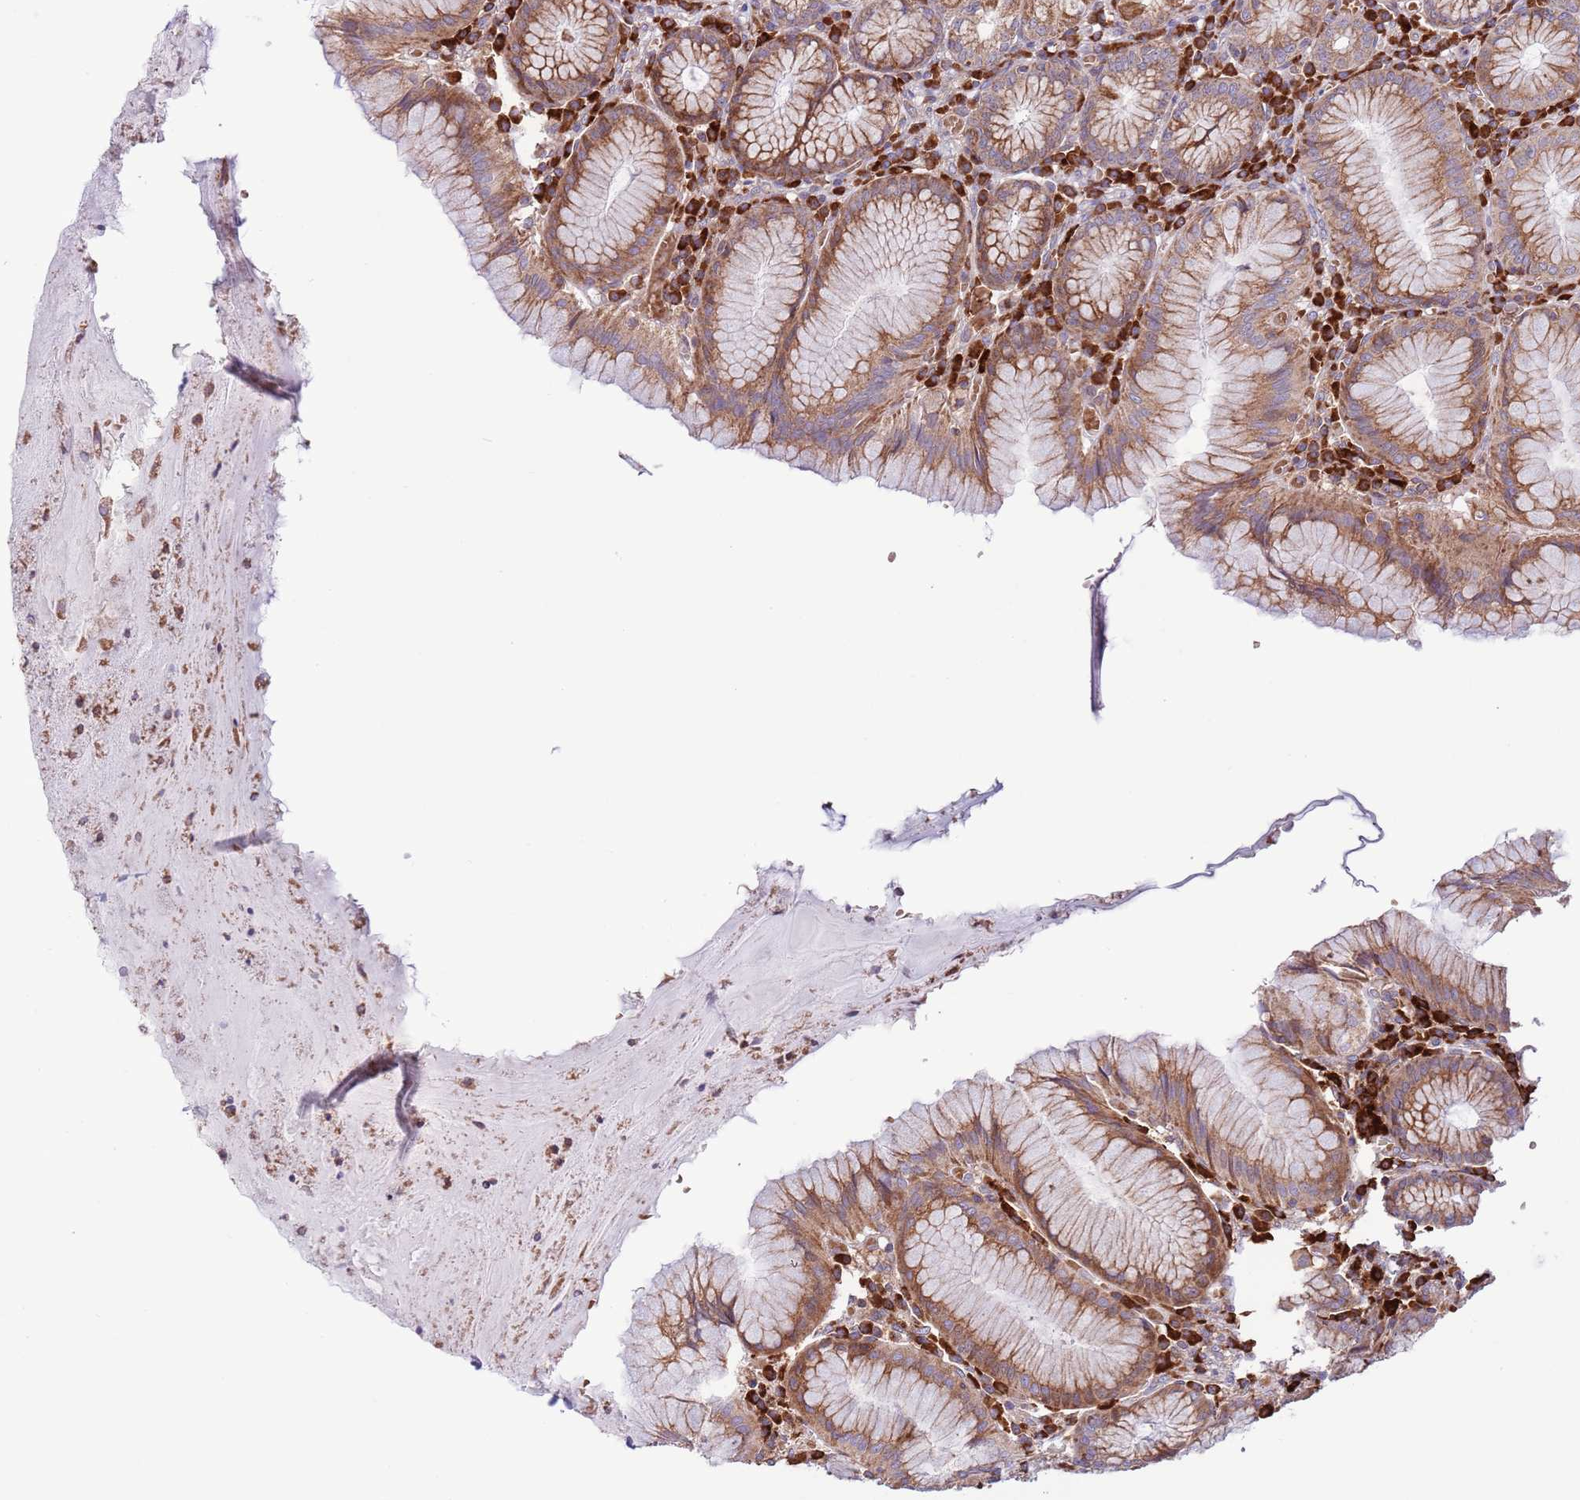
{"staining": {"intensity": "moderate", "quantity": ">75%", "location": "cytoplasmic/membranous"}, "tissue": "stomach", "cell_type": "Glandular cells", "image_type": "normal", "snomed": [{"axis": "morphology", "description": "Normal tissue, NOS"}, {"axis": "topography", "description": "Stomach"}], "caption": "Normal stomach was stained to show a protein in brown. There is medium levels of moderate cytoplasmic/membranous staining in about >75% of glandular cells.", "gene": "DAND5", "patient": {"sex": "male", "age": 55}}